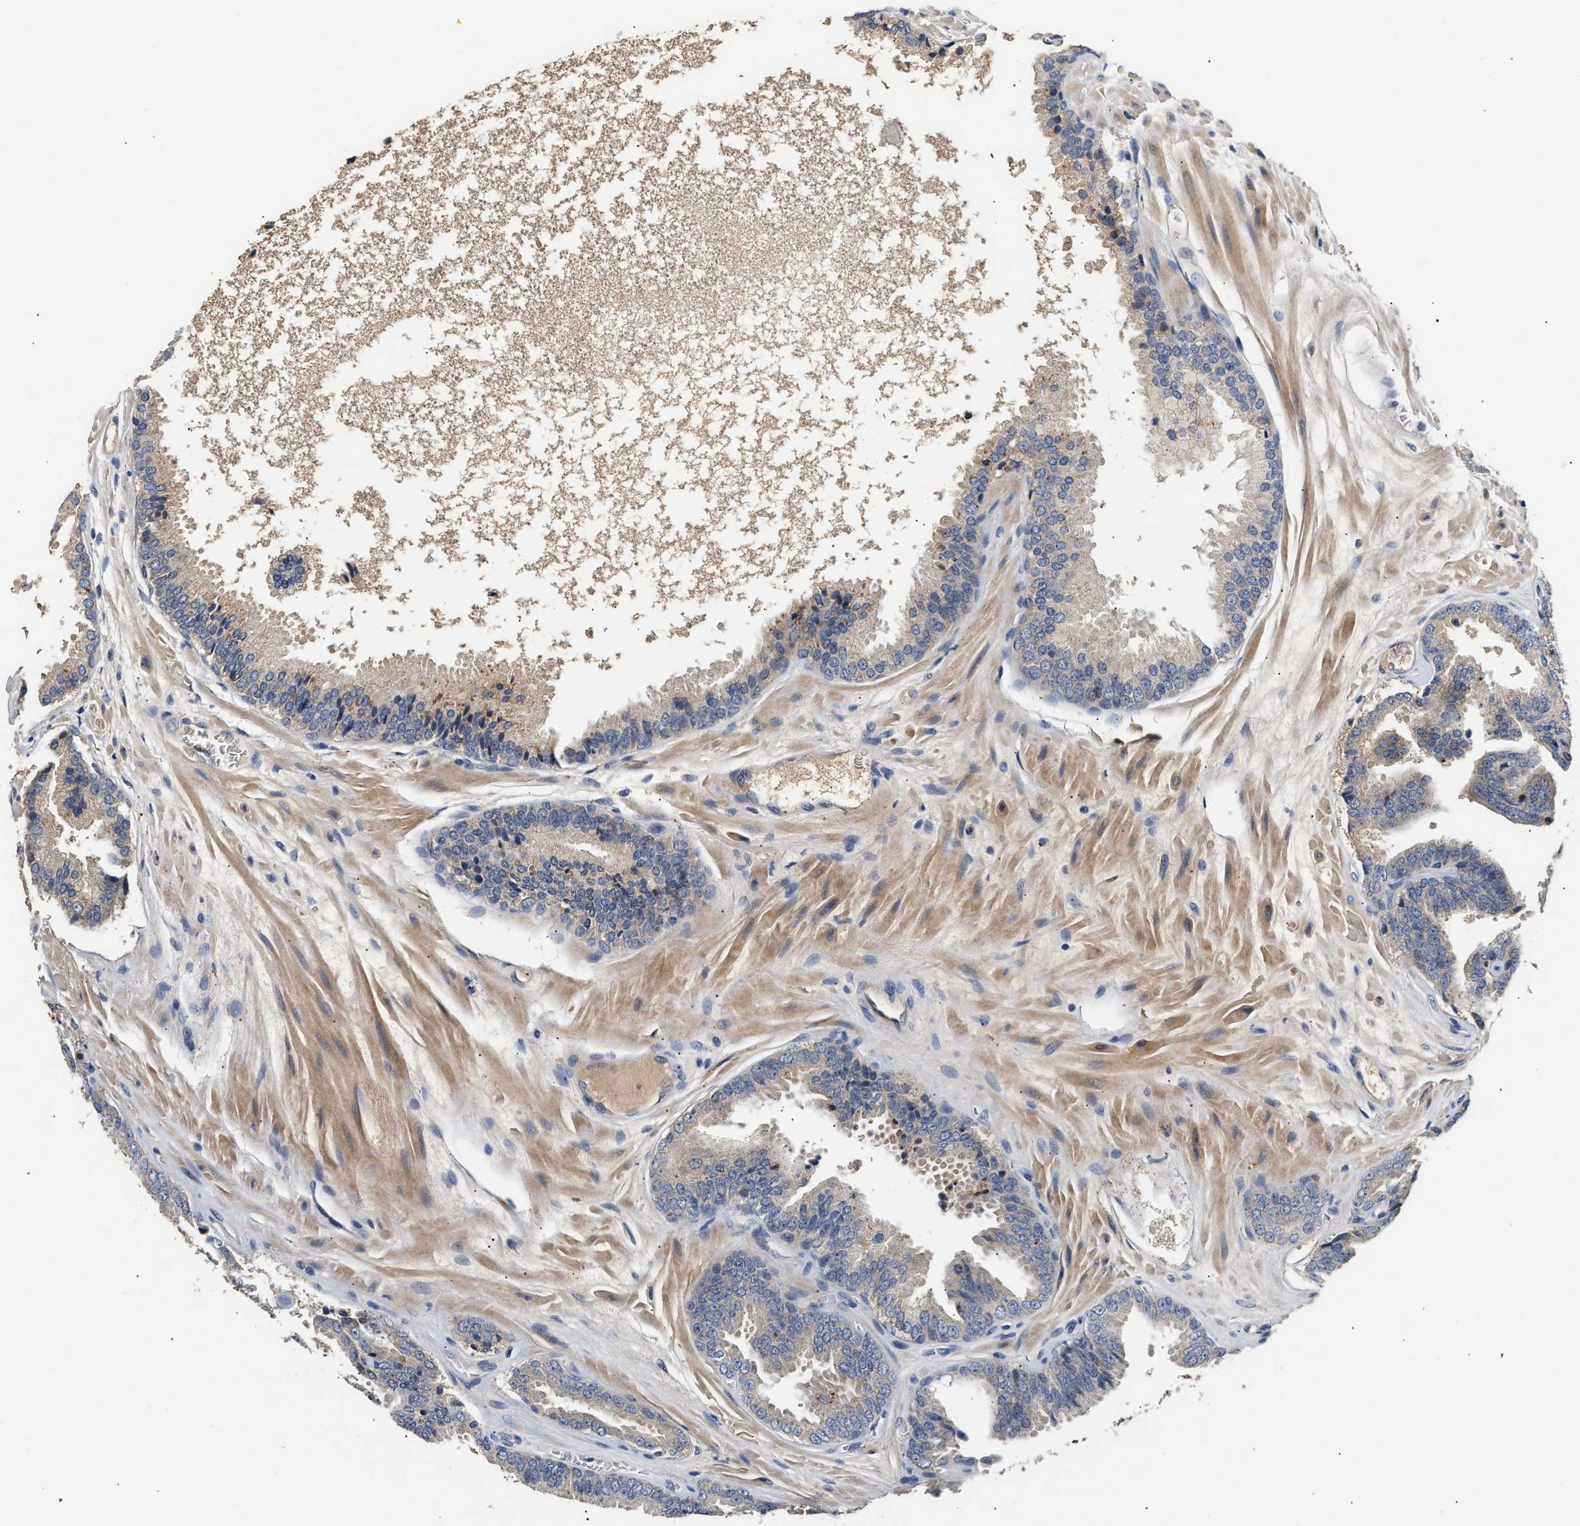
{"staining": {"intensity": "negative", "quantity": "none", "location": "none"}, "tissue": "prostate cancer", "cell_type": "Tumor cells", "image_type": "cancer", "snomed": [{"axis": "morphology", "description": "Adenocarcinoma, High grade"}, {"axis": "topography", "description": "Prostate"}], "caption": "This image is of adenocarcinoma (high-grade) (prostate) stained with immunohistochemistry to label a protein in brown with the nuclei are counter-stained blue. There is no expression in tumor cells.", "gene": "KASH5", "patient": {"sex": "male", "age": 65}}